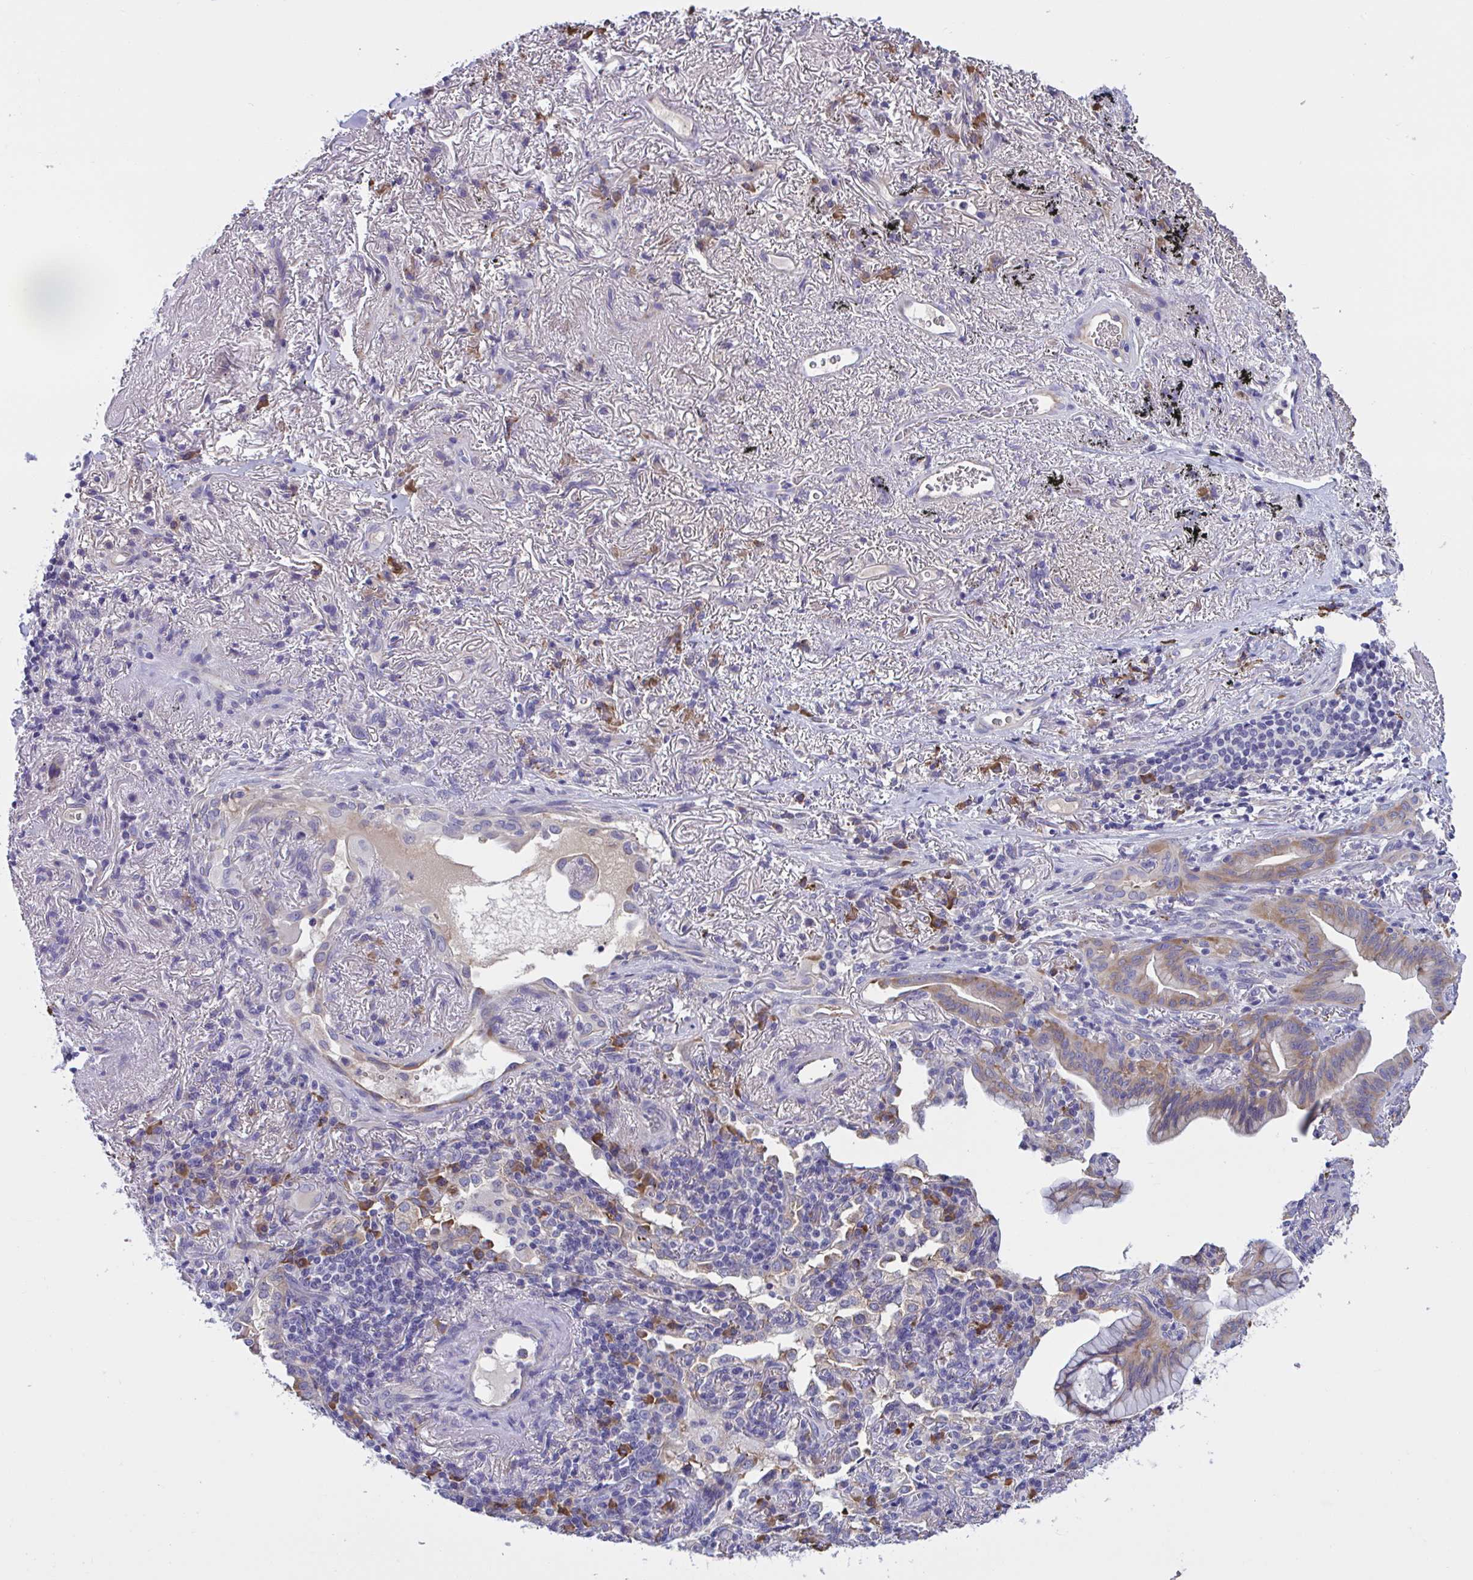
{"staining": {"intensity": "weak", "quantity": ">75%", "location": "cytoplasmic/membranous"}, "tissue": "lung cancer", "cell_type": "Tumor cells", "image_type": "cancer", "snomed": [{"axis": "morphology", "description": "Adenocarcinoma, NOS"}, {"axis": "topography", "description": "Lung"}], "caption": "Weak cytoplasmic/membranous staining for a protein is identified in approximately >75% of tumor cells of lung cancer using immunohistochemistry.", "gene": "MS4A14", "patient": {"sex": "male", "age": 77}}